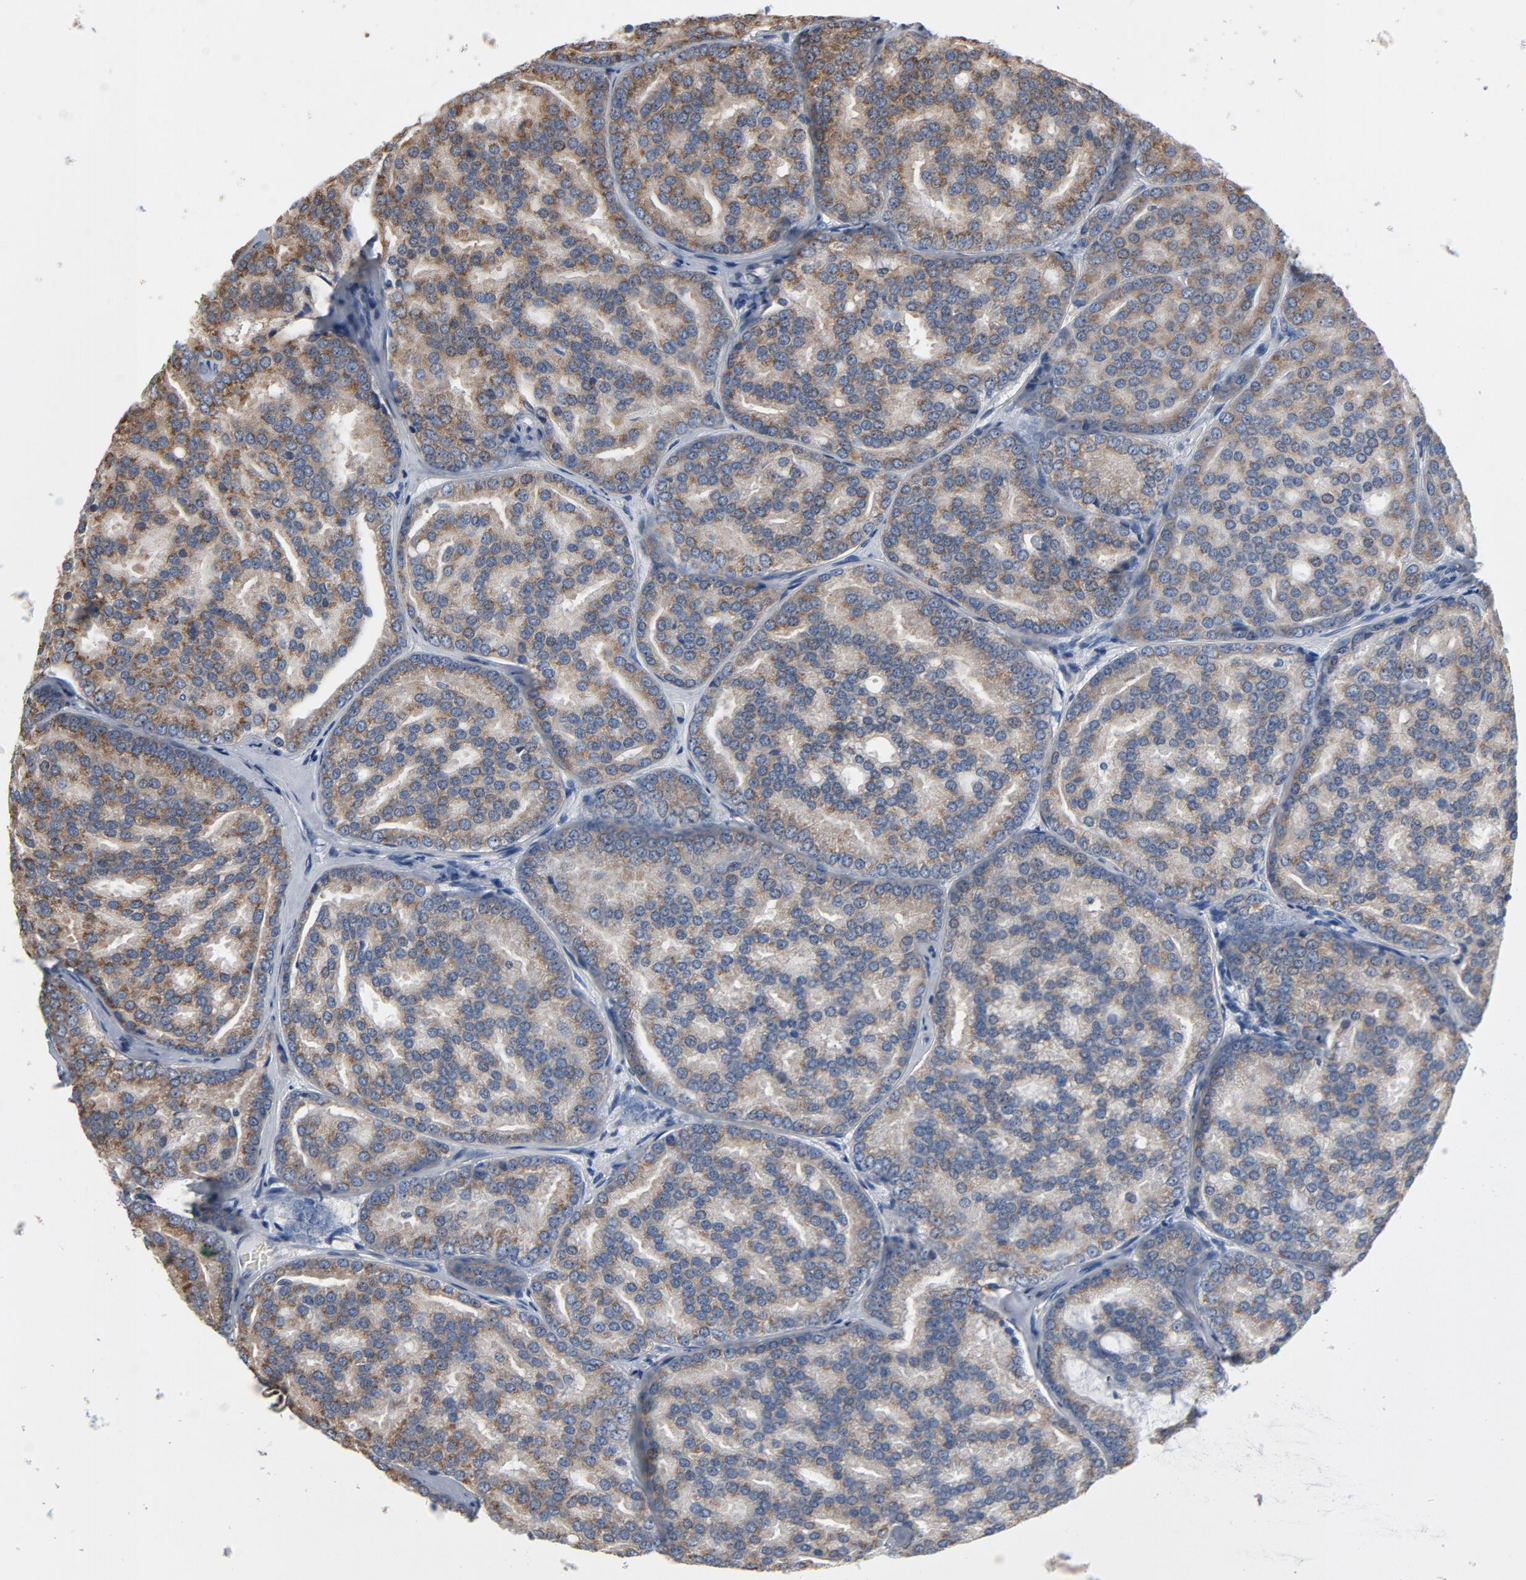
{"staining": {"intensity": "moderate", "quantity": ">75%", "location": "cytoplasmic/membranous"}, "tissue": "prostate cancer", "cell_type": "Tumor cells", "image_type": "cancer", "snomed": [{"axis": "morphology", "description": "Adenocarcinoma, High grade"}, {"axis": "topography", "description": "Prostate"}], "caption": "High-grade adenocarcinoma (prostate) stained with IHC demonstrates moderate cytoplasmic/membranous expression in about >75% of tumor cells. (brown staining indicates protein expression, while blue staining denotes nuclei).", "gene": "YIPF6", "patient": {"sex": "male", "age": 64}}